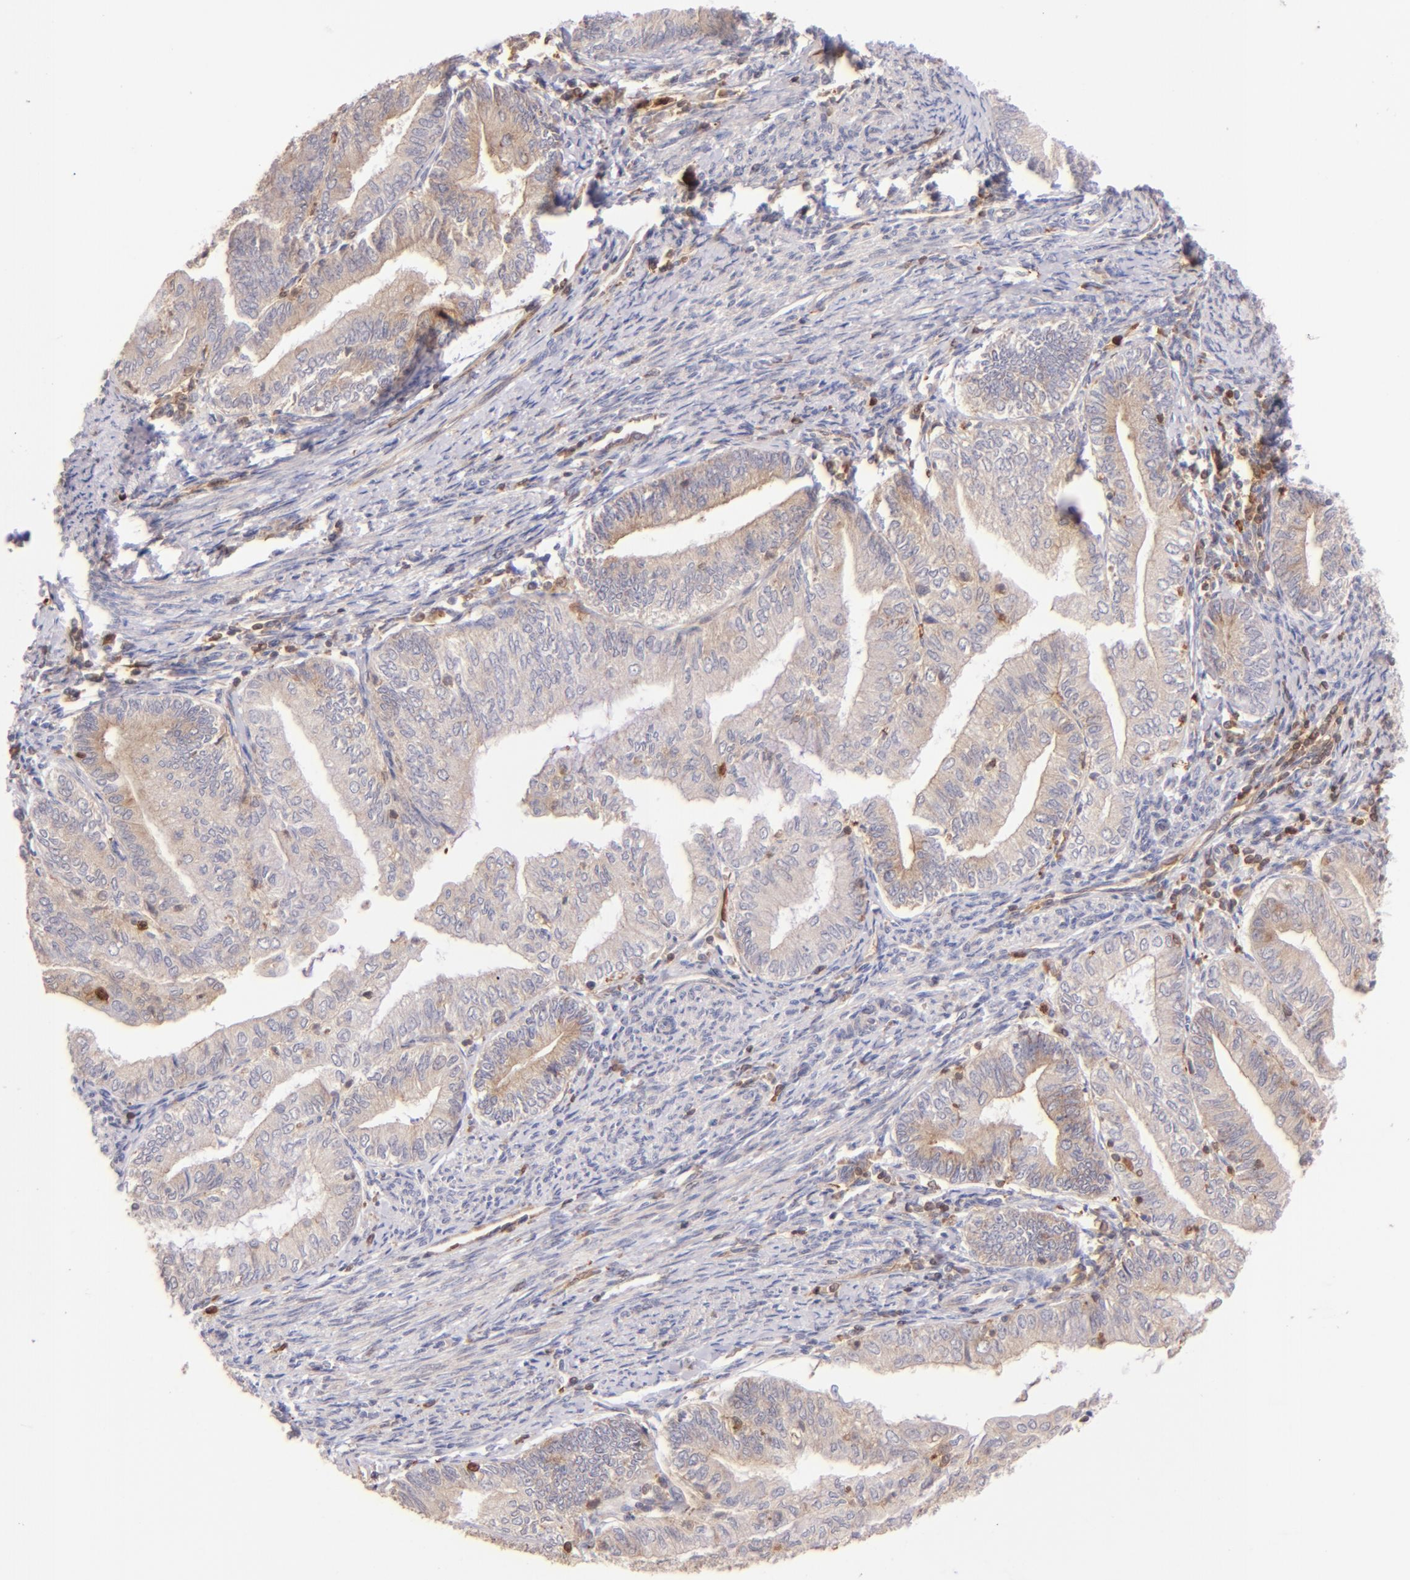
{"staining": {"intensity": "weak", "quantity": ">75%", "location": "cytoplasmic/membranous"}, "tissue": "endometrial cancer", "cell_type": "Tumor cells", "image_type": "cancer", "snomed": [{"axis": "morphology", "description": "Adenocarcinoma, NOS"}, {"axis": "topography", "description": "Endometrium"}], "caption": "An immunohistochemistry (IHC) histopathology image of tumor tissue is shown. Protein staining in brown highlights weak cytoplasmic/membranous positivity in endometrial cancer (adenocarcinoma) within tumor cells.", "gene": "BTK", "patient": {"sex": "female", "age": 66}}